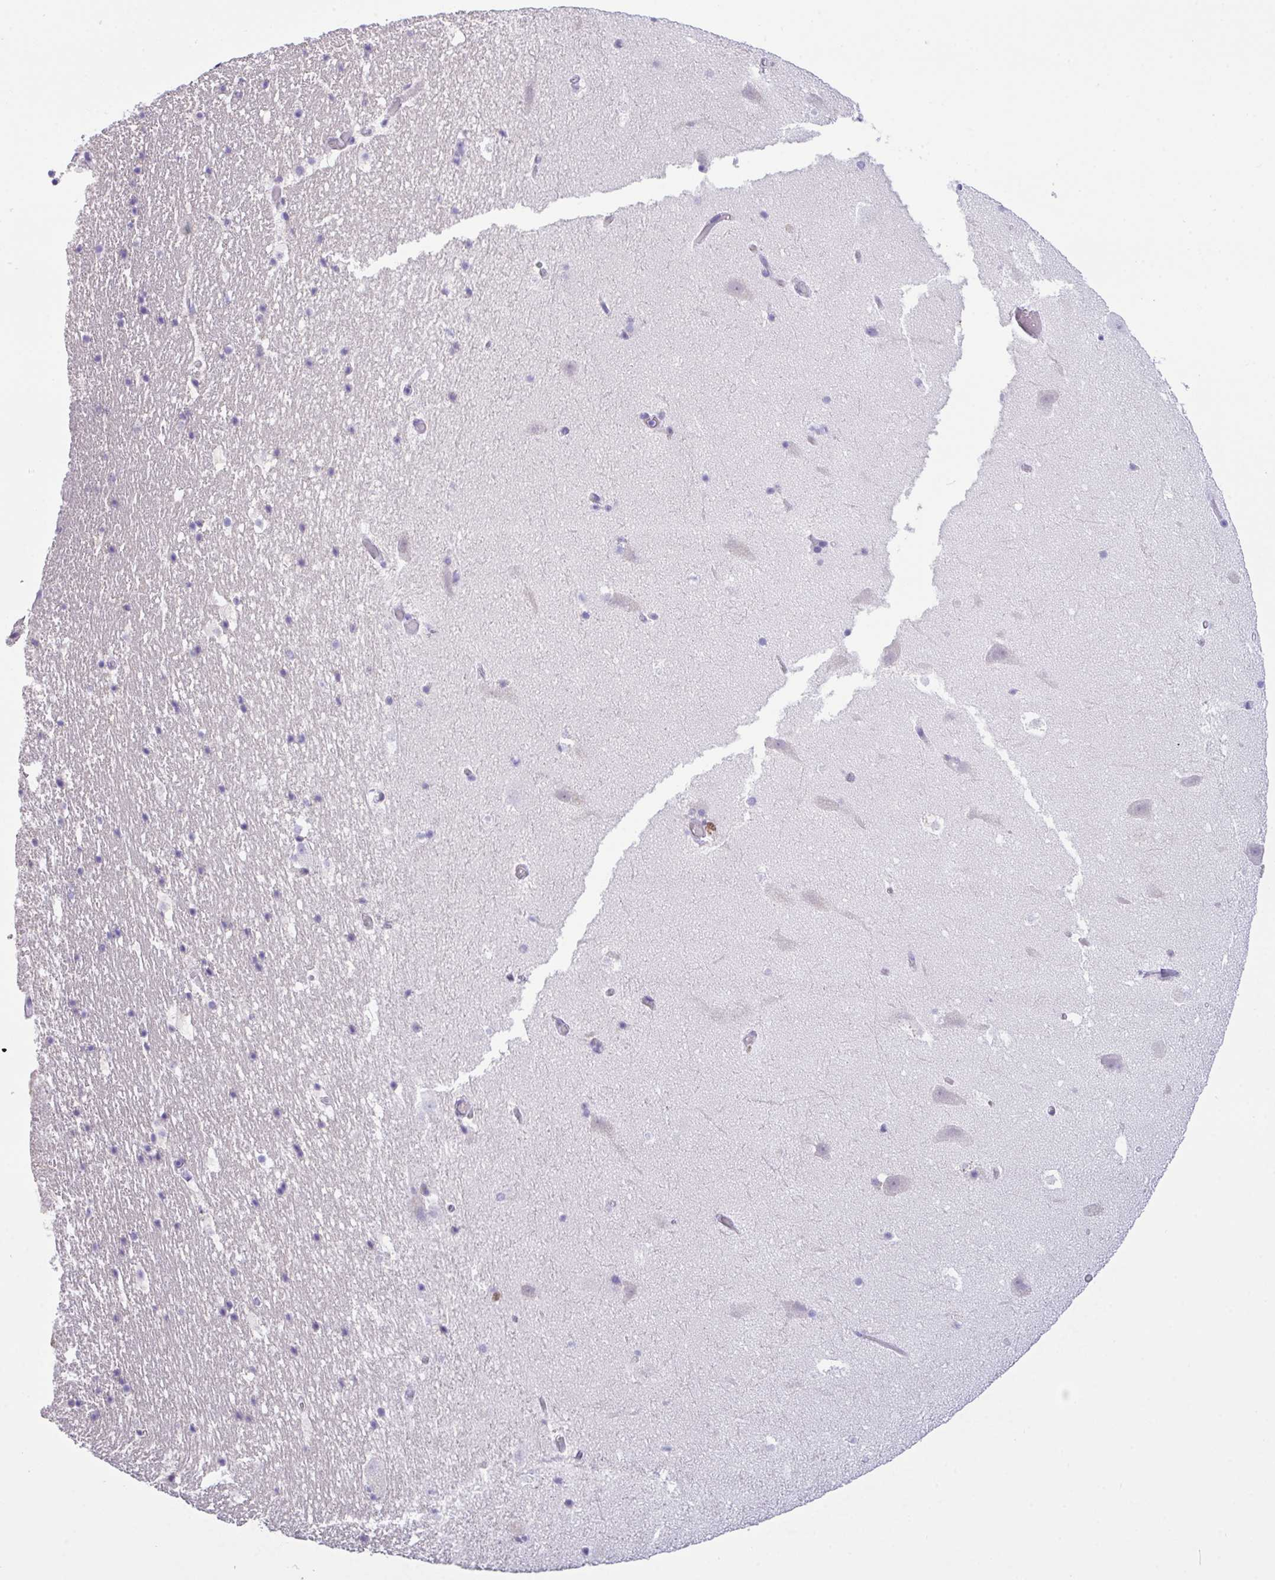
{"staining": {"intensity": "negative", "quantity": "none", "location": "none"}, "tissue": "hippocampus", "cell_type": "Glial cells", "image_type": "normal", "snomed": [{"axis": "morphology", "description": "Normal tissue, NOS"}, {"axis": "topography", "description": "Hippocampus"}], "caption": "IHC micrograph of benign hippocampus: human hippocampus stained with DAB (3,3'-diaminobenzidine) displays no significant protein staining in glial cells.", "gene": "FBXL20", "patient": {"sex": "female", "age": 42}}